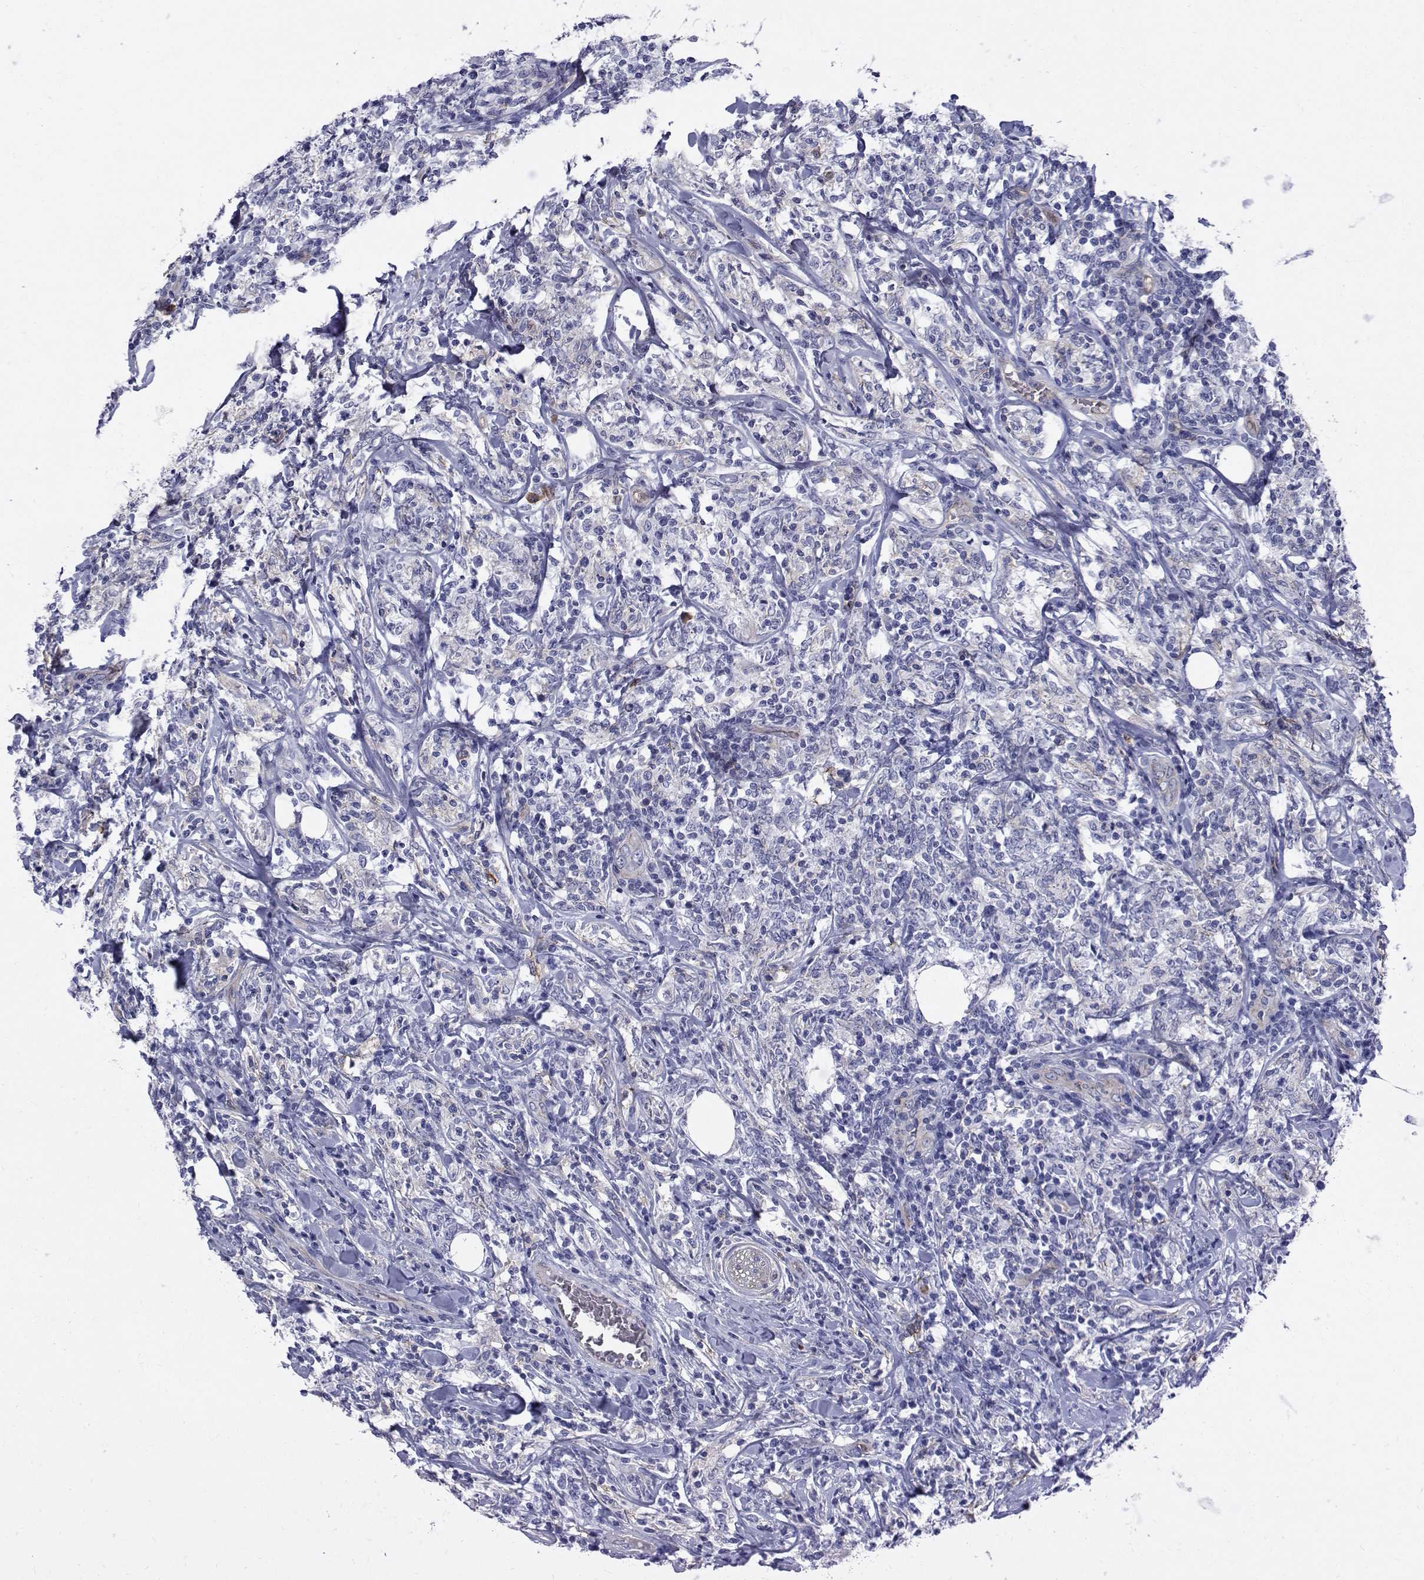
{"staining": {"intensity": "negative", "quantity": "none", "location": "none"}, "tissue": "lymphoma", "cell_type": "Tumor cells", "image_type": "cancer", "snomed": [{"axis": "morphology", "description": "Malignant lymphoma, non-Hodgkin's type, High grade"}, {"axis": "topography", "description": "Lymph node"}], "caption": "Lymphoma stained for a protein using immunohistochemistry exhibits no expression tumor cells.", "gene": "QPCT", "patient": {"sex": "female", "age": 84}}